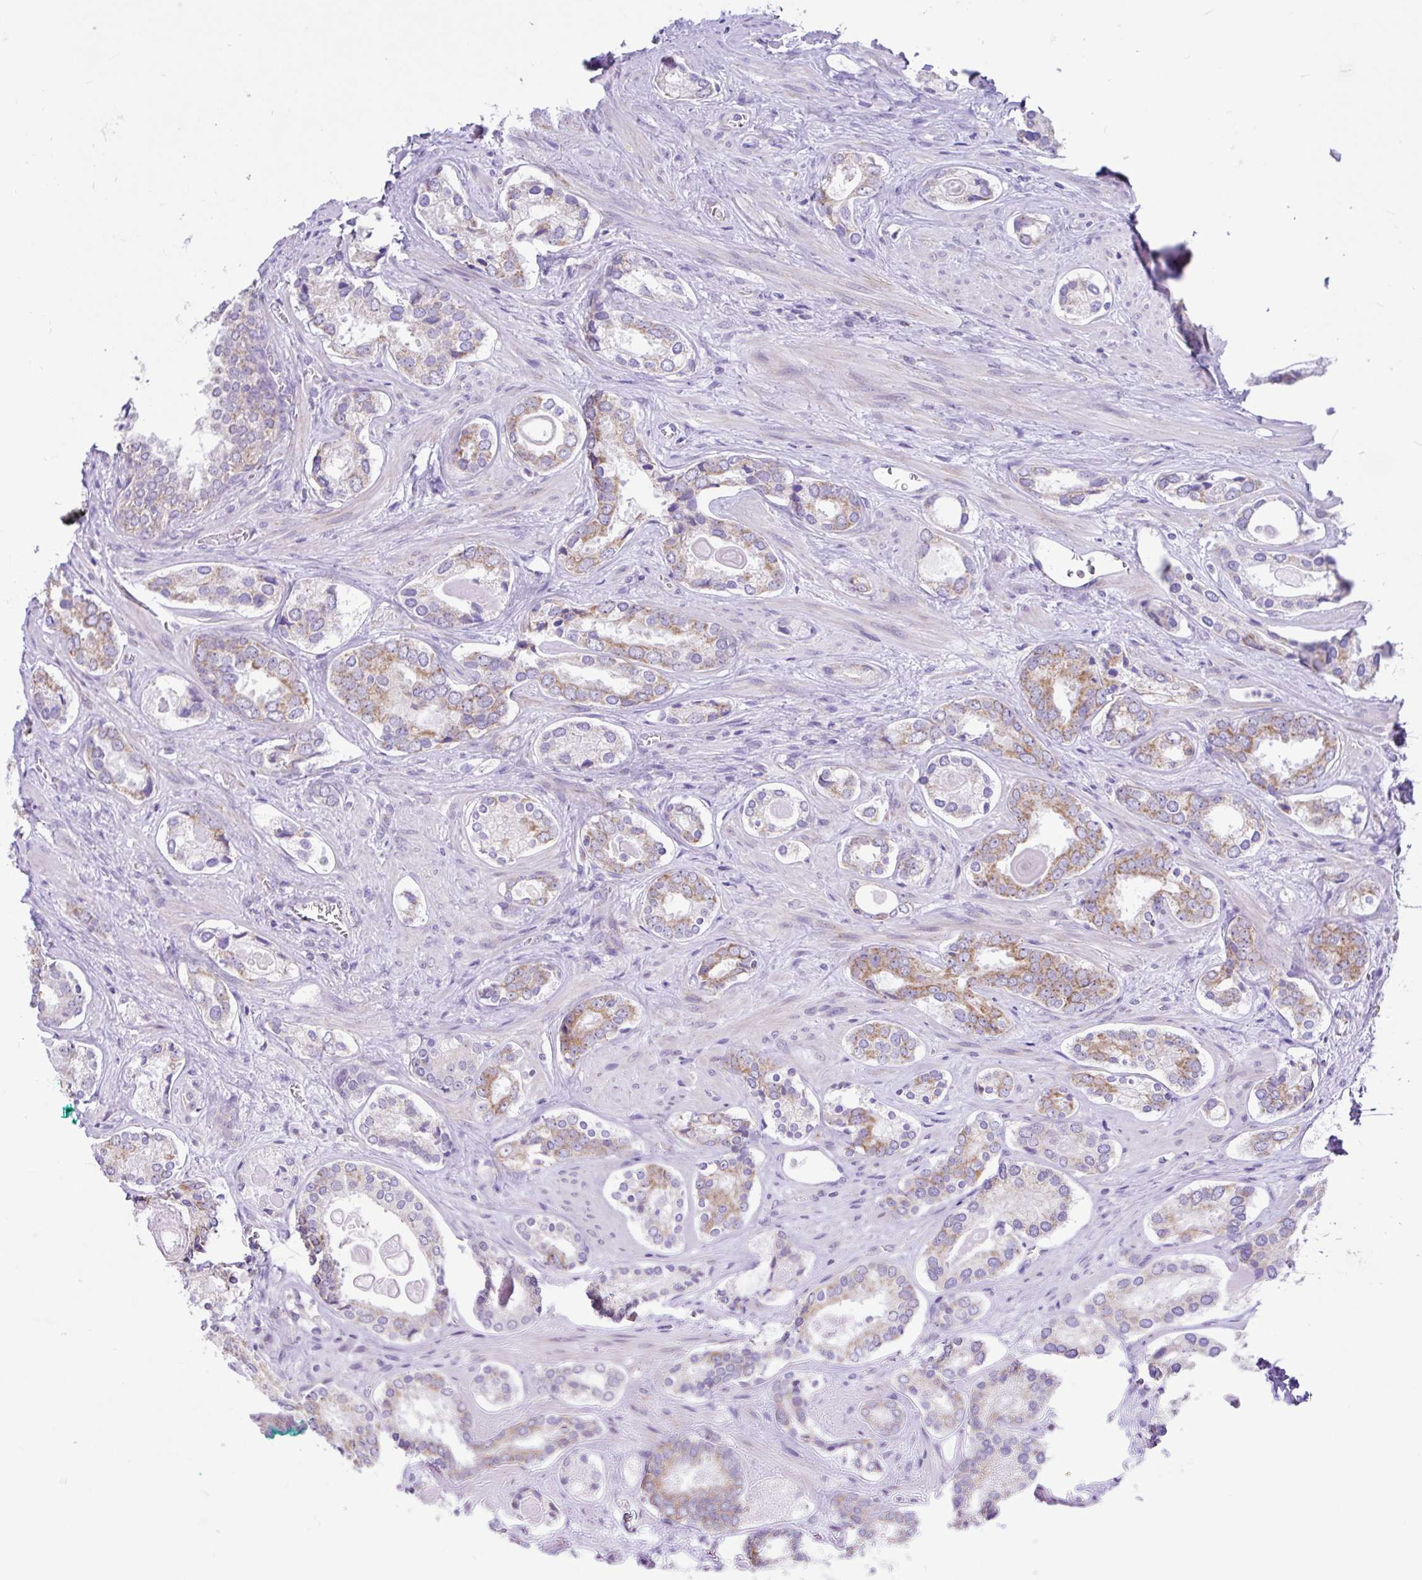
{"staining": {"intensity": "moderate", "quantity": "25%-75%", "location": "cytoplasmic/membranous"}, "tissue": "prostate cancer", "cell_type": "Tumor cells", "image_type": "cancer", "snomed": [{"axis": "morphology", "description": "Adenocarcinoma, Low grade"}, {"axis": "topography", "description": "Prostate"}], "caption": "Immunohistochemical staining of human prostate low-grade adenocarcinoma reveals medium levels of moderate cytoplasmic/membranous expression in about 25%-75% of tumor cells. The protein of interest is shown in brown color, while the nuclei are stained blue.", "gene": "NDUFS2", "patient": {"sex": "male", "age": 62}}